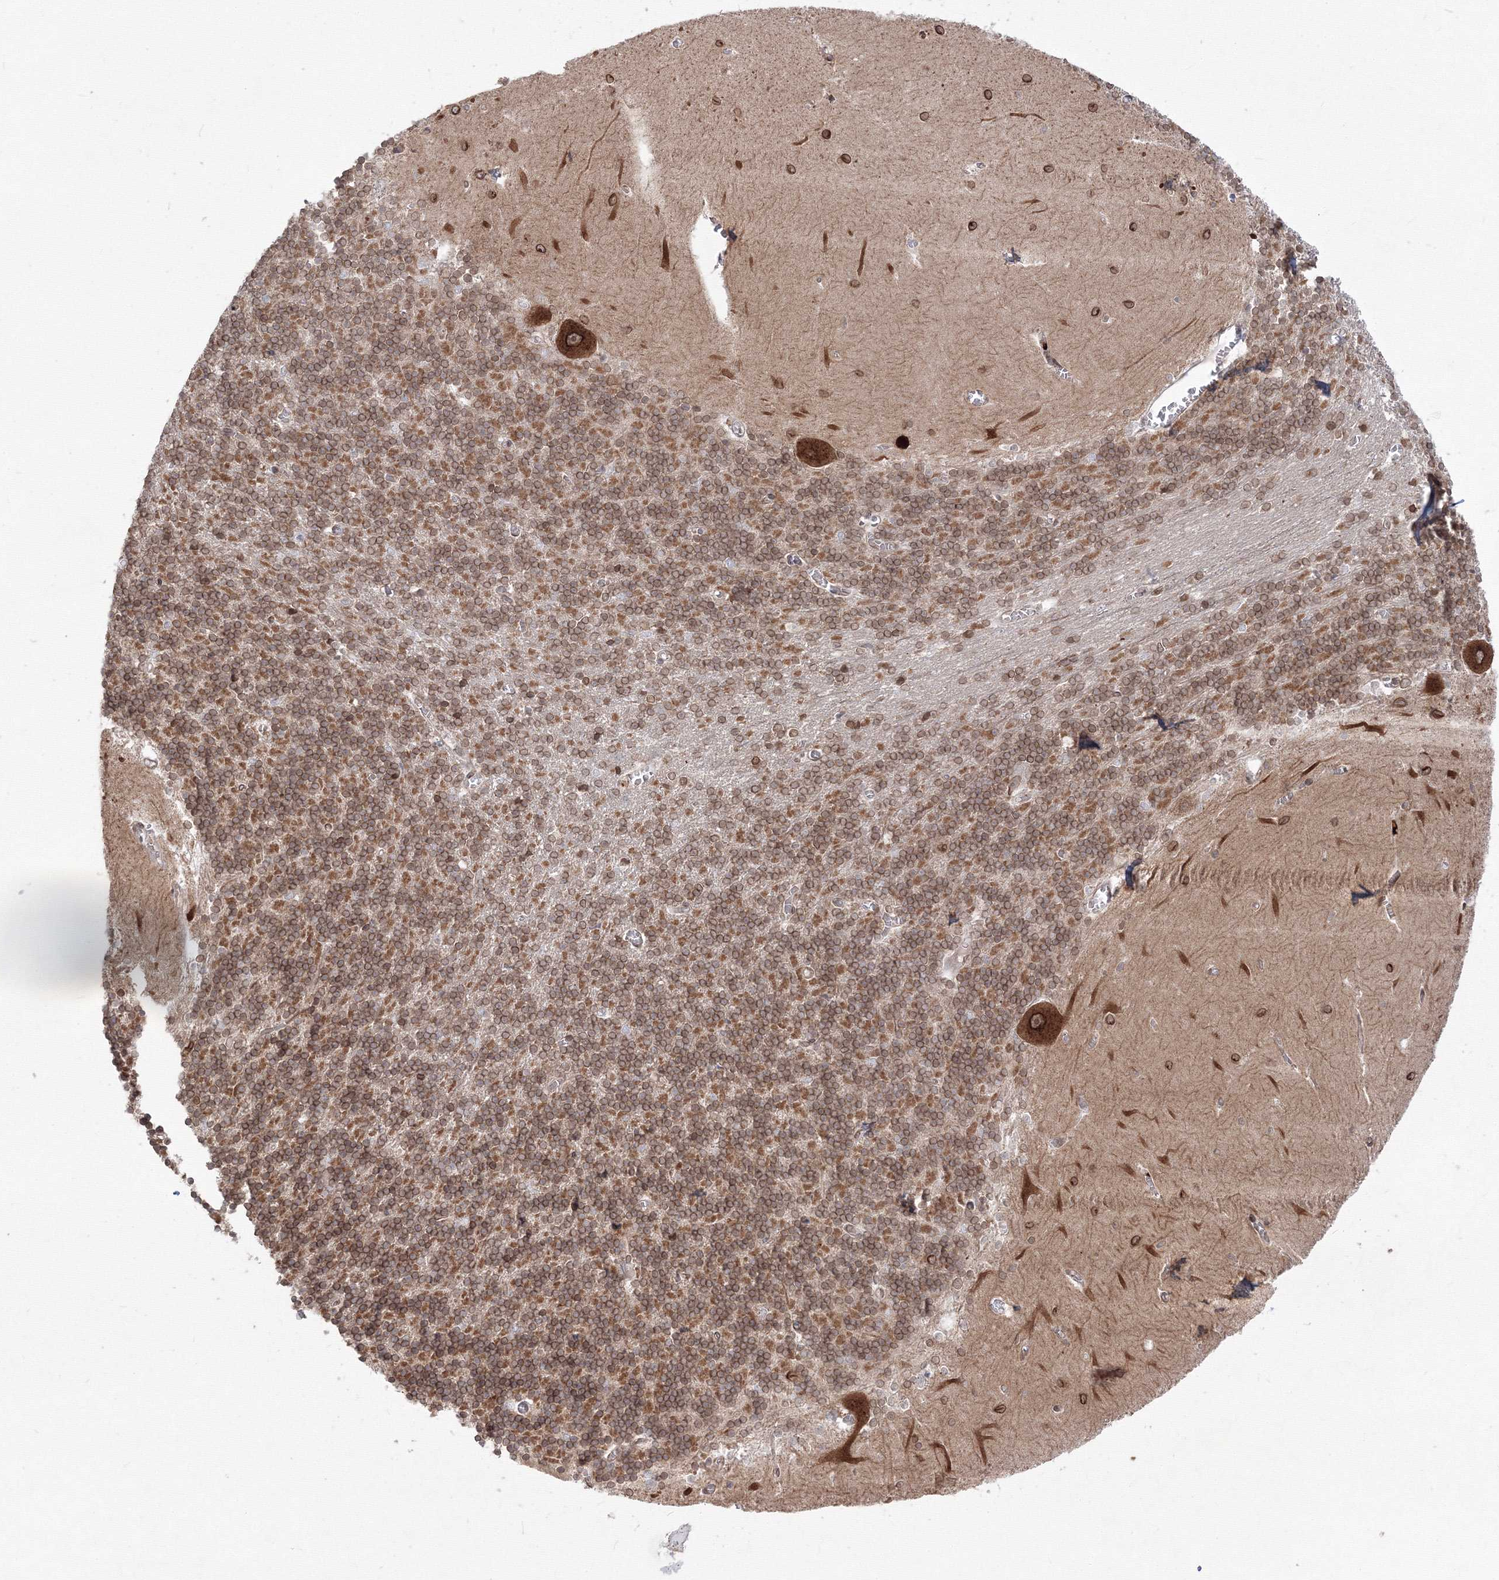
{"staining": {"intensity": "moderate", "quantity": ">75%", "location": "cytoplasmic/membranous,nuclear"}, "tissue": "cerebellum", "cell_type": "Cells in granular layer", "image_type": "normal", "snomed": [{"axis": "morphology", "description": "Normal tissue, NOS"}, {"axis": "topography", "description": "Cerebellum"}], "caption": "Cerebellum stained for a protein shows moderate cytoplasmic/membranous,nuclear positivity in cells in granular layer. The protein is shown in brown color, while the nuclei are stained blue.", "gene": "DNAJB2", "patient": {"sex": "male", "age": 37}}